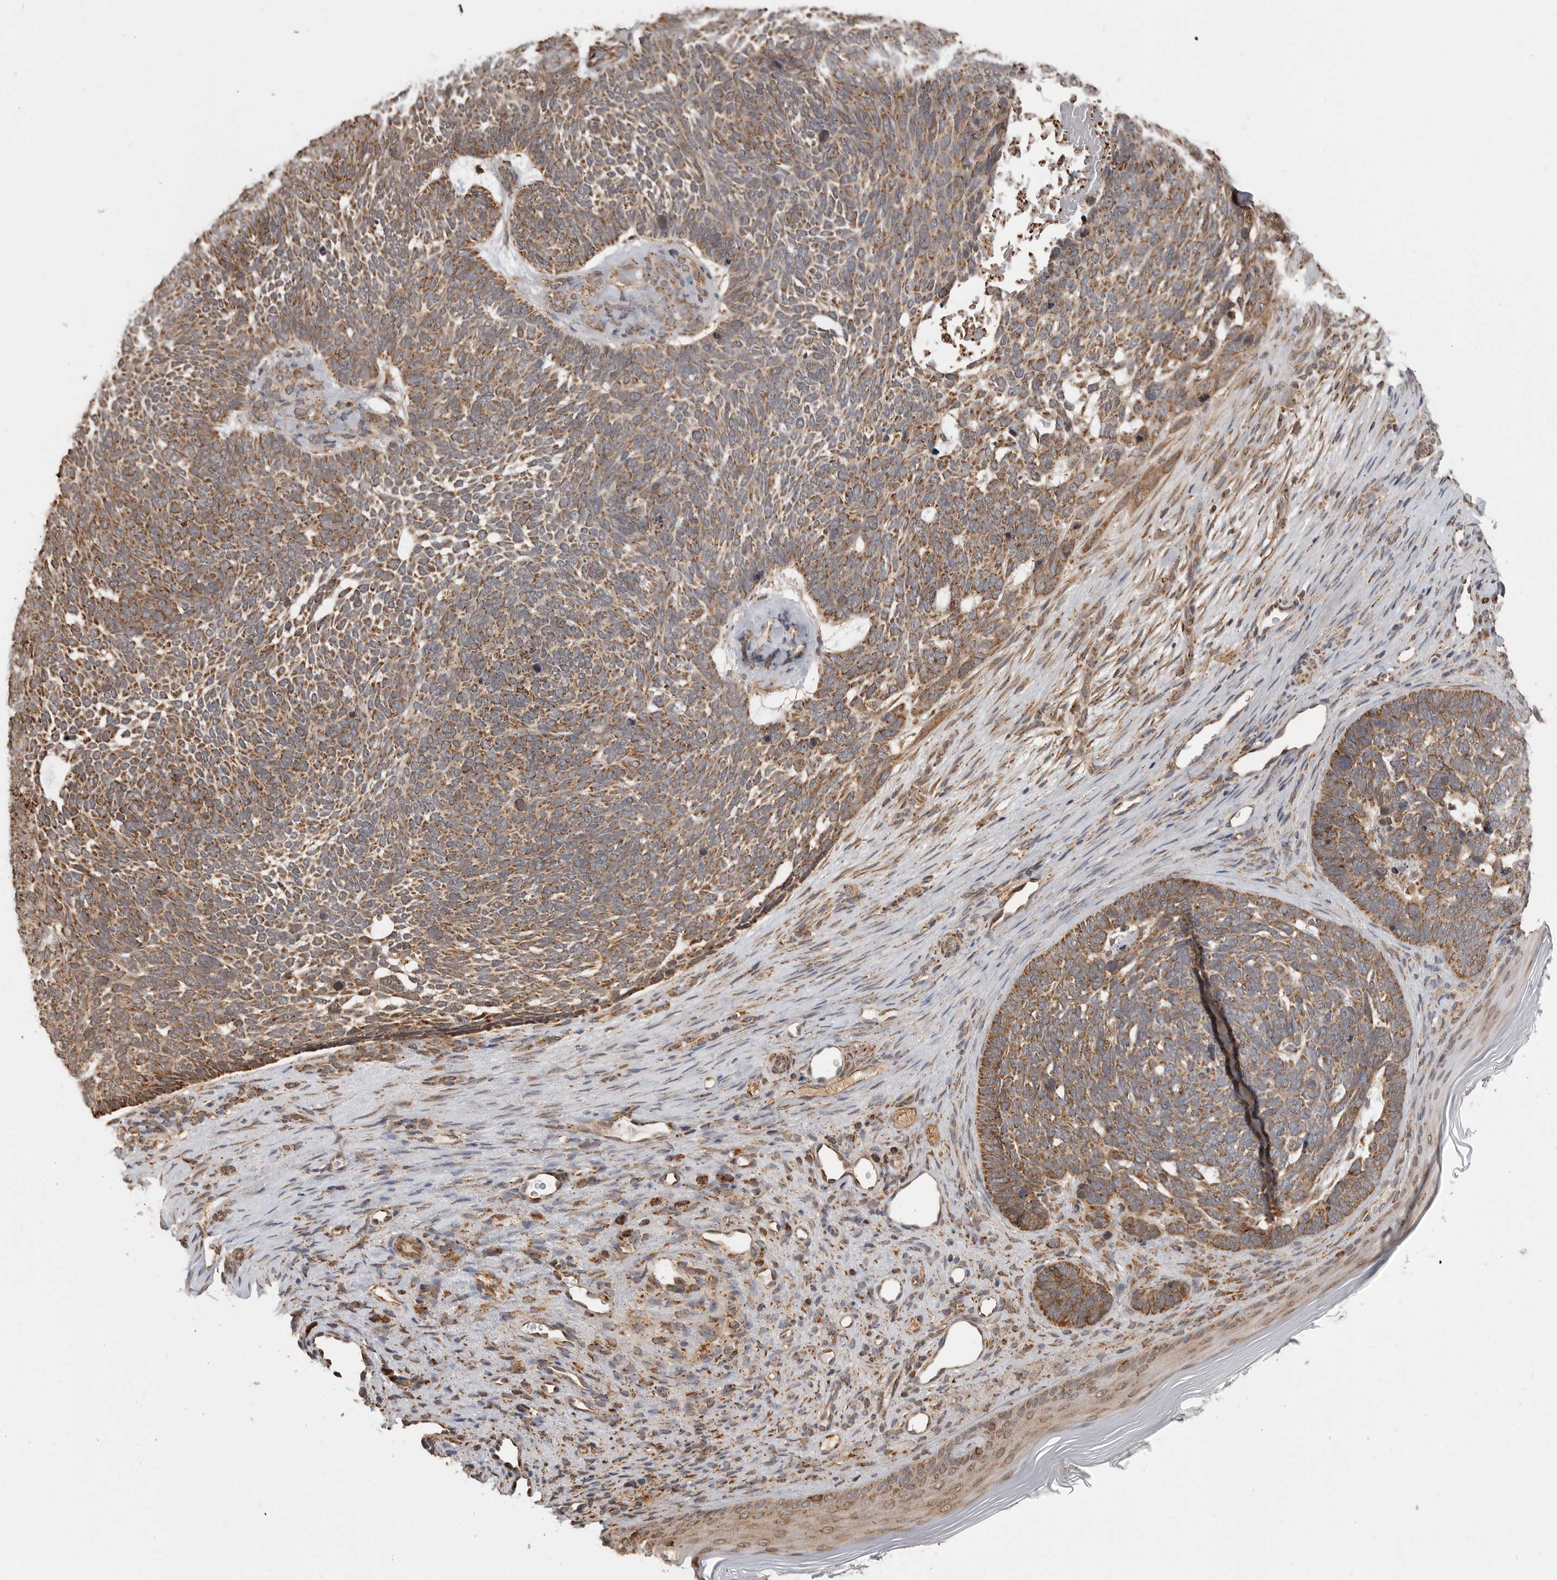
{"staining": {"intensity": "moderate", "quantity": ">75%", "location": "cytoplasmic/membranous"}, "tissue": "skin cancer", "cell_type": "Tumor cells", "image_type": "cancer", "snomed": [{"axis": "morphology", "description": "Basal cell carcinoma"}, {"axis": "topography", "description": "Skin"}], "caption": "A photomicrograph of human basal cell carcinoma (skin) stained for a protein shows moderate cytoplasmic/membranous brown staining in tumor cells. (DAB = brown stain, brightfield microscopy at high magnification).", "gene": "GCNT2", "patient": {"sex": "female", "age": 85}}